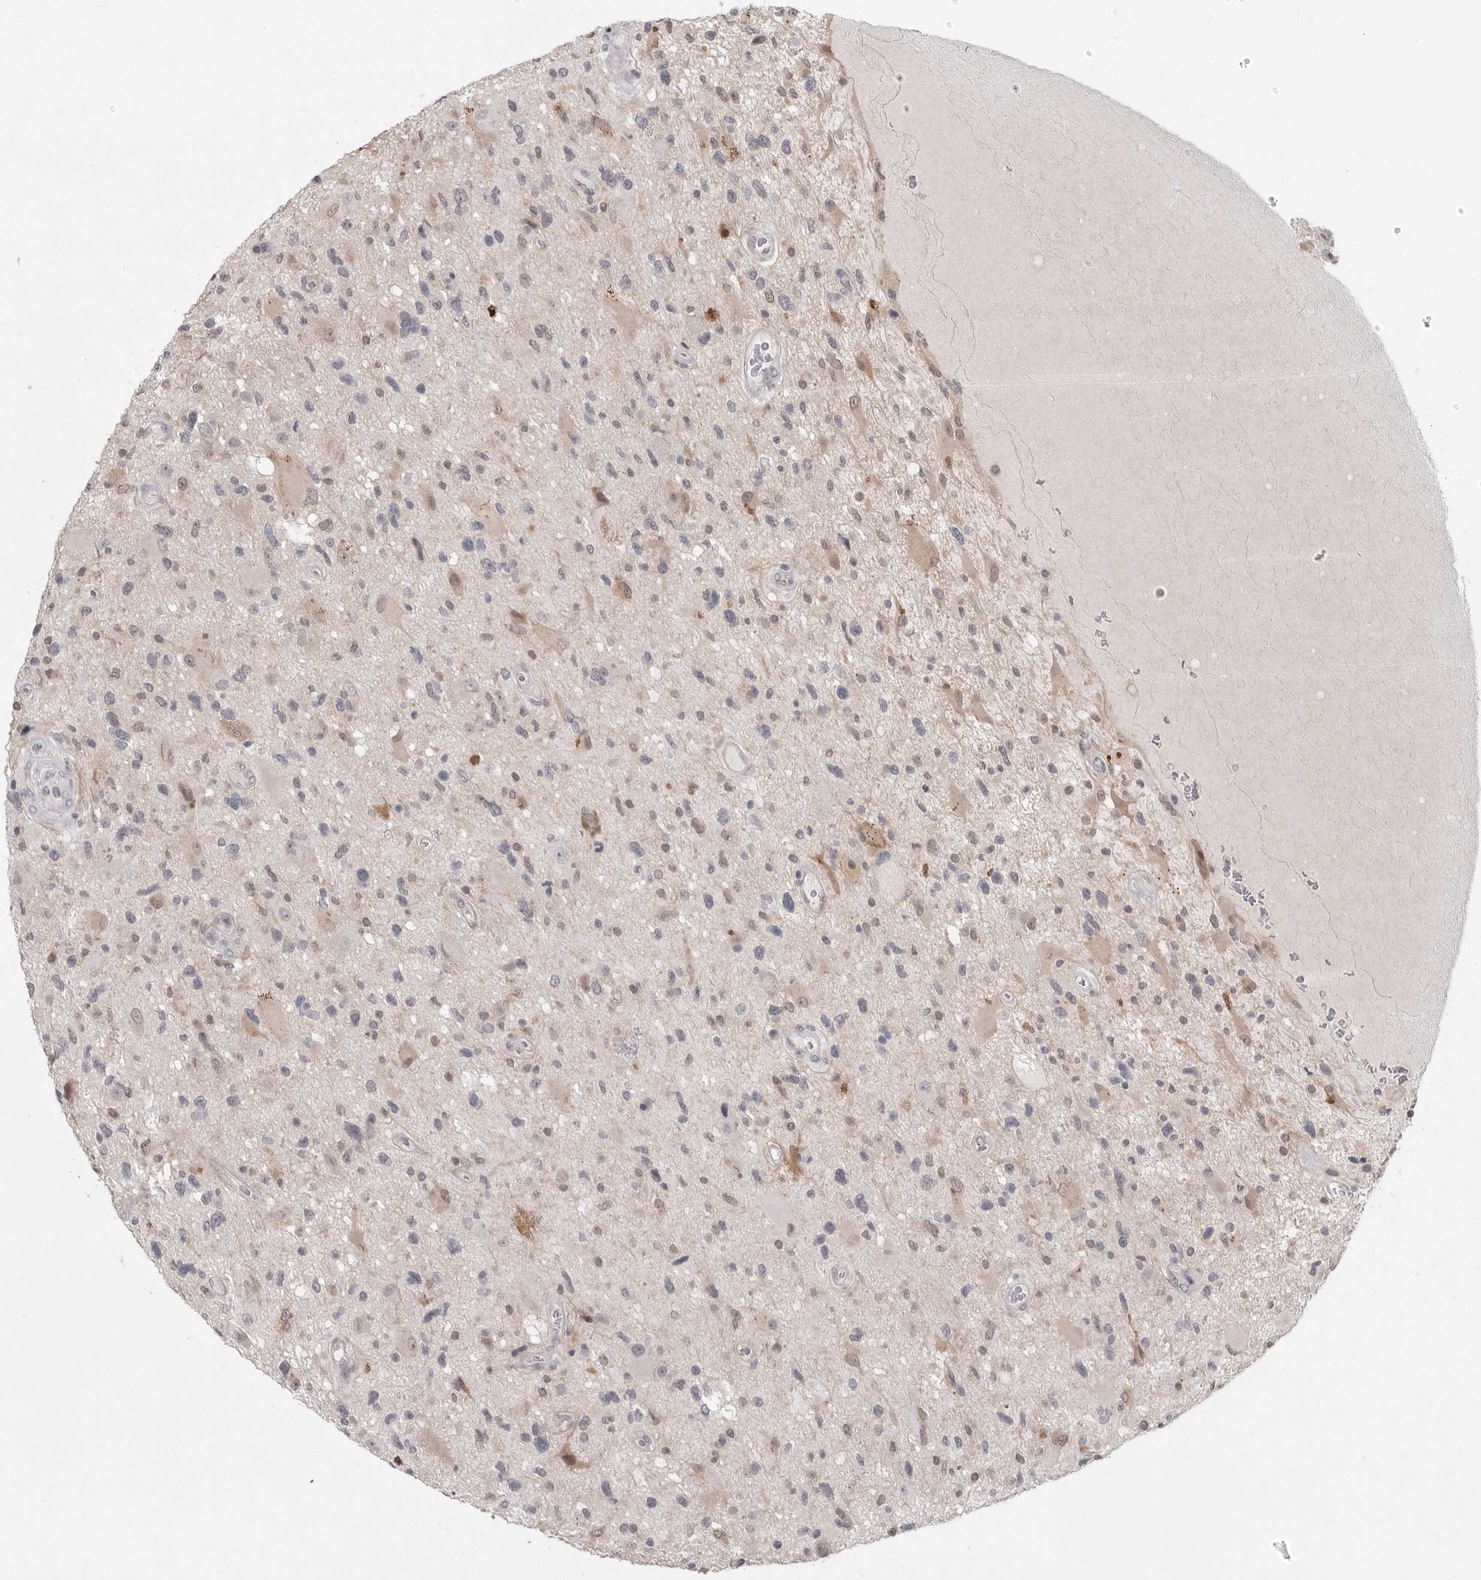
{"staining": {"intensity": "weak", "quantity": "<25%", "location": "cytoplasmic/membranous,nuclear"}, "tissue": "glioma", "cell_type": "Tumor cells", "image_type": "cancer", "snomed": [{"axis": "morphology", "description": "Glioma, malignant, High grade"}, {"axis": "topography", "description": "Brain"}], "caption": "DAB immunohistochemical staining of glioma shows no significant expression in tumor cells. (DAB immunohistochemistry (IHC) visualized using brightfield microscopy, high magnification).", "gene": "PNPO", "patient": {"sex": "male", "age": 33}}